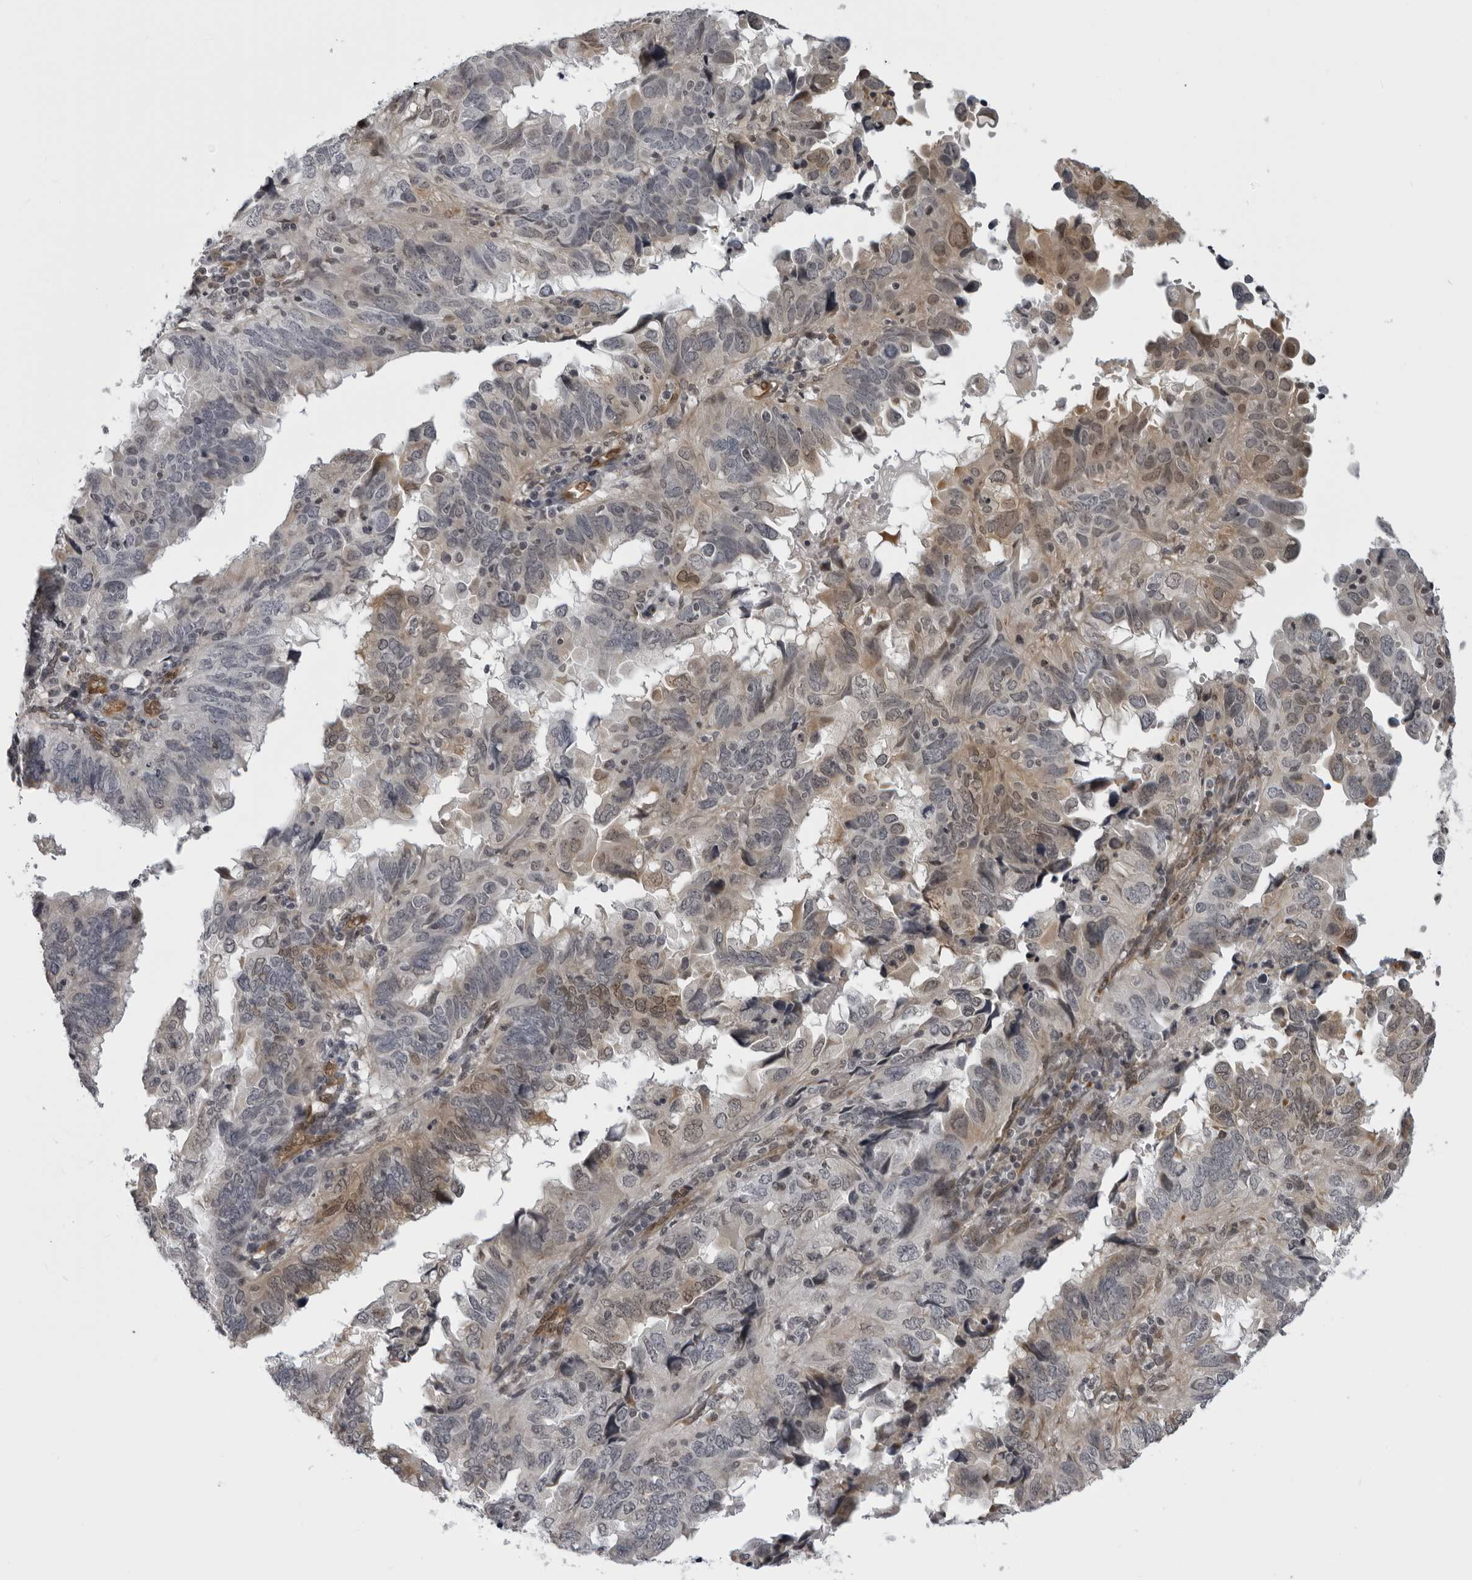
{"staining": {"intensity": "moderate", "quantity": "25%-75%", "location": "cytoplasmic/membranous,nuclear"}, "tissue": "endometrial cancer", "cell_type": "Tumor cells", "image_type": "cancer", "snomed": [{"axis": "morphology", "description": "Adenocarcinoma, NOS"}, {"axis": "topography", "description": "Uterus"}], "caption": "Immunohistochemical staining of human endometrial cancer (adenocarcinoma) shows medium levels of moderate cytoplasmic/membranous and nuclear staining in approximately 25%-75% of tumor cells.", "gene": "MAPK12", "patient": {"sex": "female", "age": 77}}